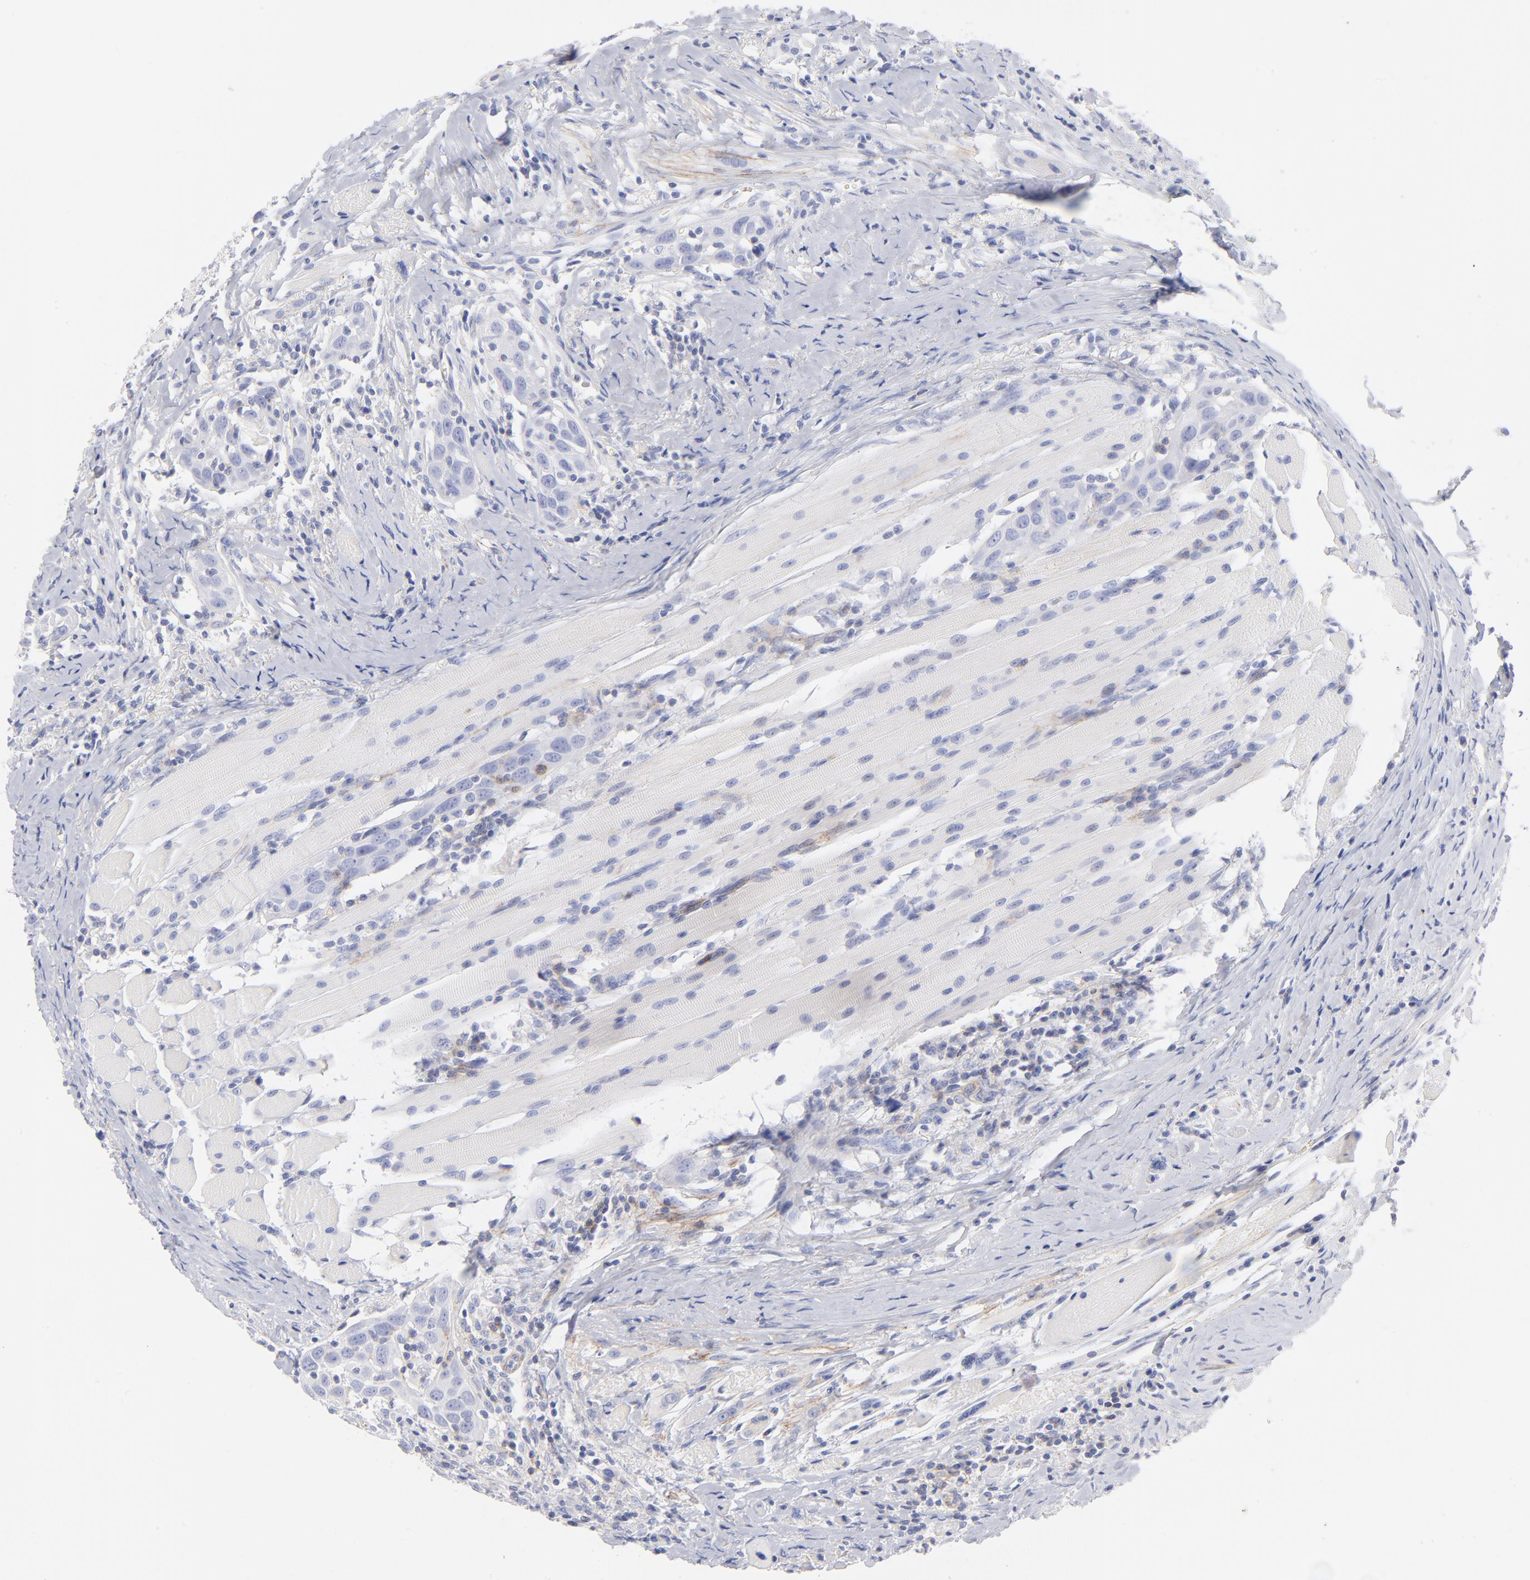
{"staining": {"intensity": "negative", "quantity": "none", "location": "none"}, "tissue": "head and neck cancer", "cell_type": "Tumor cells", "image_type": "cancer", "snomed": [{"axis": "morphology", "description": "Squamous cell carcinoma, NOS"}, {"axis": "topography", "description": "Oral tissue"}, {"axis": "topography", "description": "Head-Neck"}], "caption": "Head and neck squamous cell carcinoma stained for a protein using IHC displays no expression tumor cells.", "gene": "ACTA2", "patient": {"sex": "female", "age": 50}}